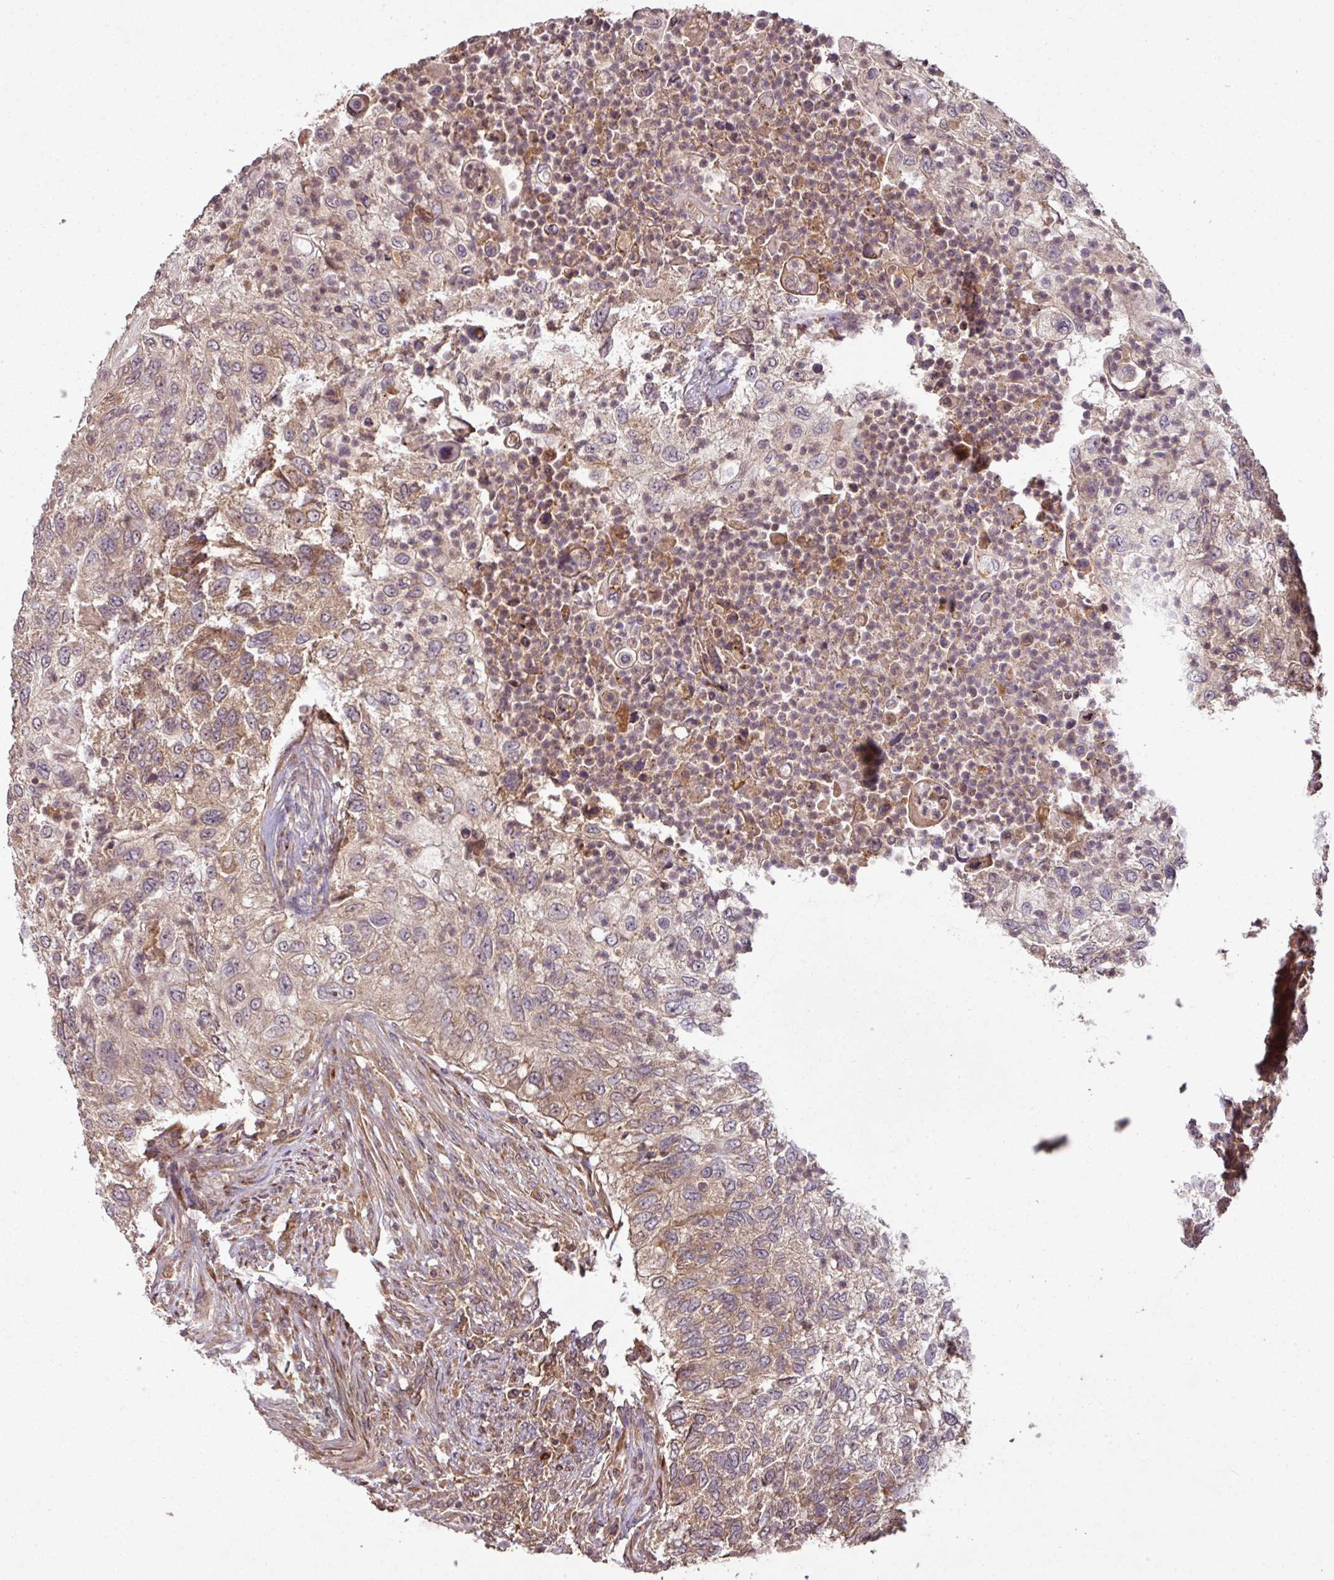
{"staining": {"intensity": "moderate", "quantity": "25%-75%", "location": "cytoplasmic/membranous"}, "tissue": "urothelial cancer", "cell_type": "Tumor cells", "image_type": "cancer", "snomed": [{"axis": "morphology", "description": "Urothelial carcinoma, High grade"}, {"axis": "topography", "description": "Urinary bladder"}], "caption": "Immunohistochemistry (IHC) micrograph of neoplastic tissue: urothelial cancer stained using immunohistochemistry (IHC) demonstrates medium levels of moderate protein expression localized specifically in the cytoplasmic/membranous of tumor cells, appearing as a cytoplasmic/membranous brown color.", "gene": "MRRF", "patient": {"sex": "female", "age": 60}}